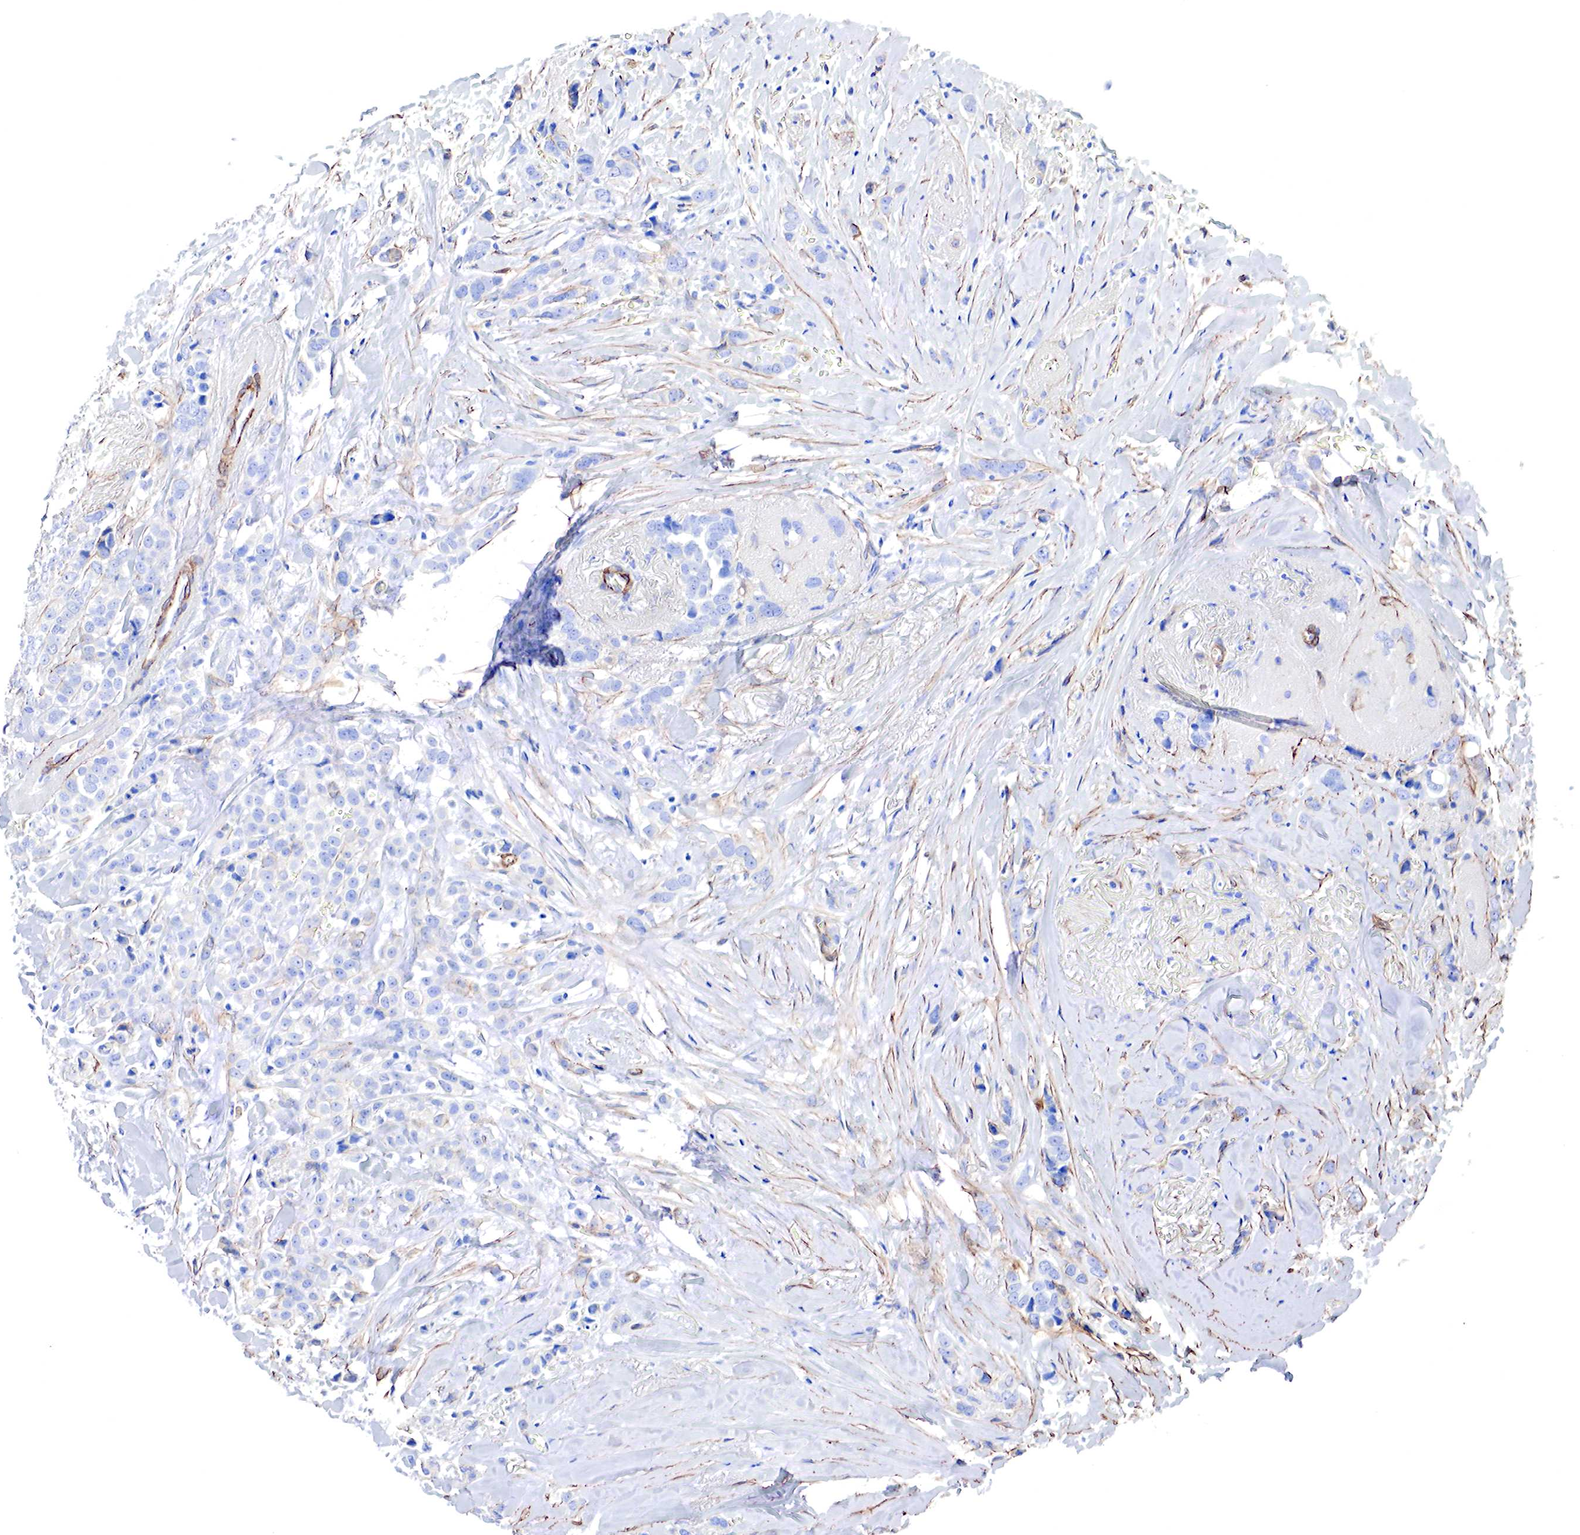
{"staining": {"intensity": "negative", "quantity": "none", "location": "none"}, "tissue": "breast cancer", "cell_type": "Tumor cells", "image_type": "cancer", "snomed": [{"axis": "morphology", "description": "Lobular carcinoma"}, {"axis": "topography", "description": "Breast"}], "caption": "This histopathology image is of breast cancer stained with IHC to label a protein in brown with the nuclei are counter-stained blue. There is no expression in tumor cells.", "gene": "TPM1", "patient": {"sex": "female", "age": 57}}